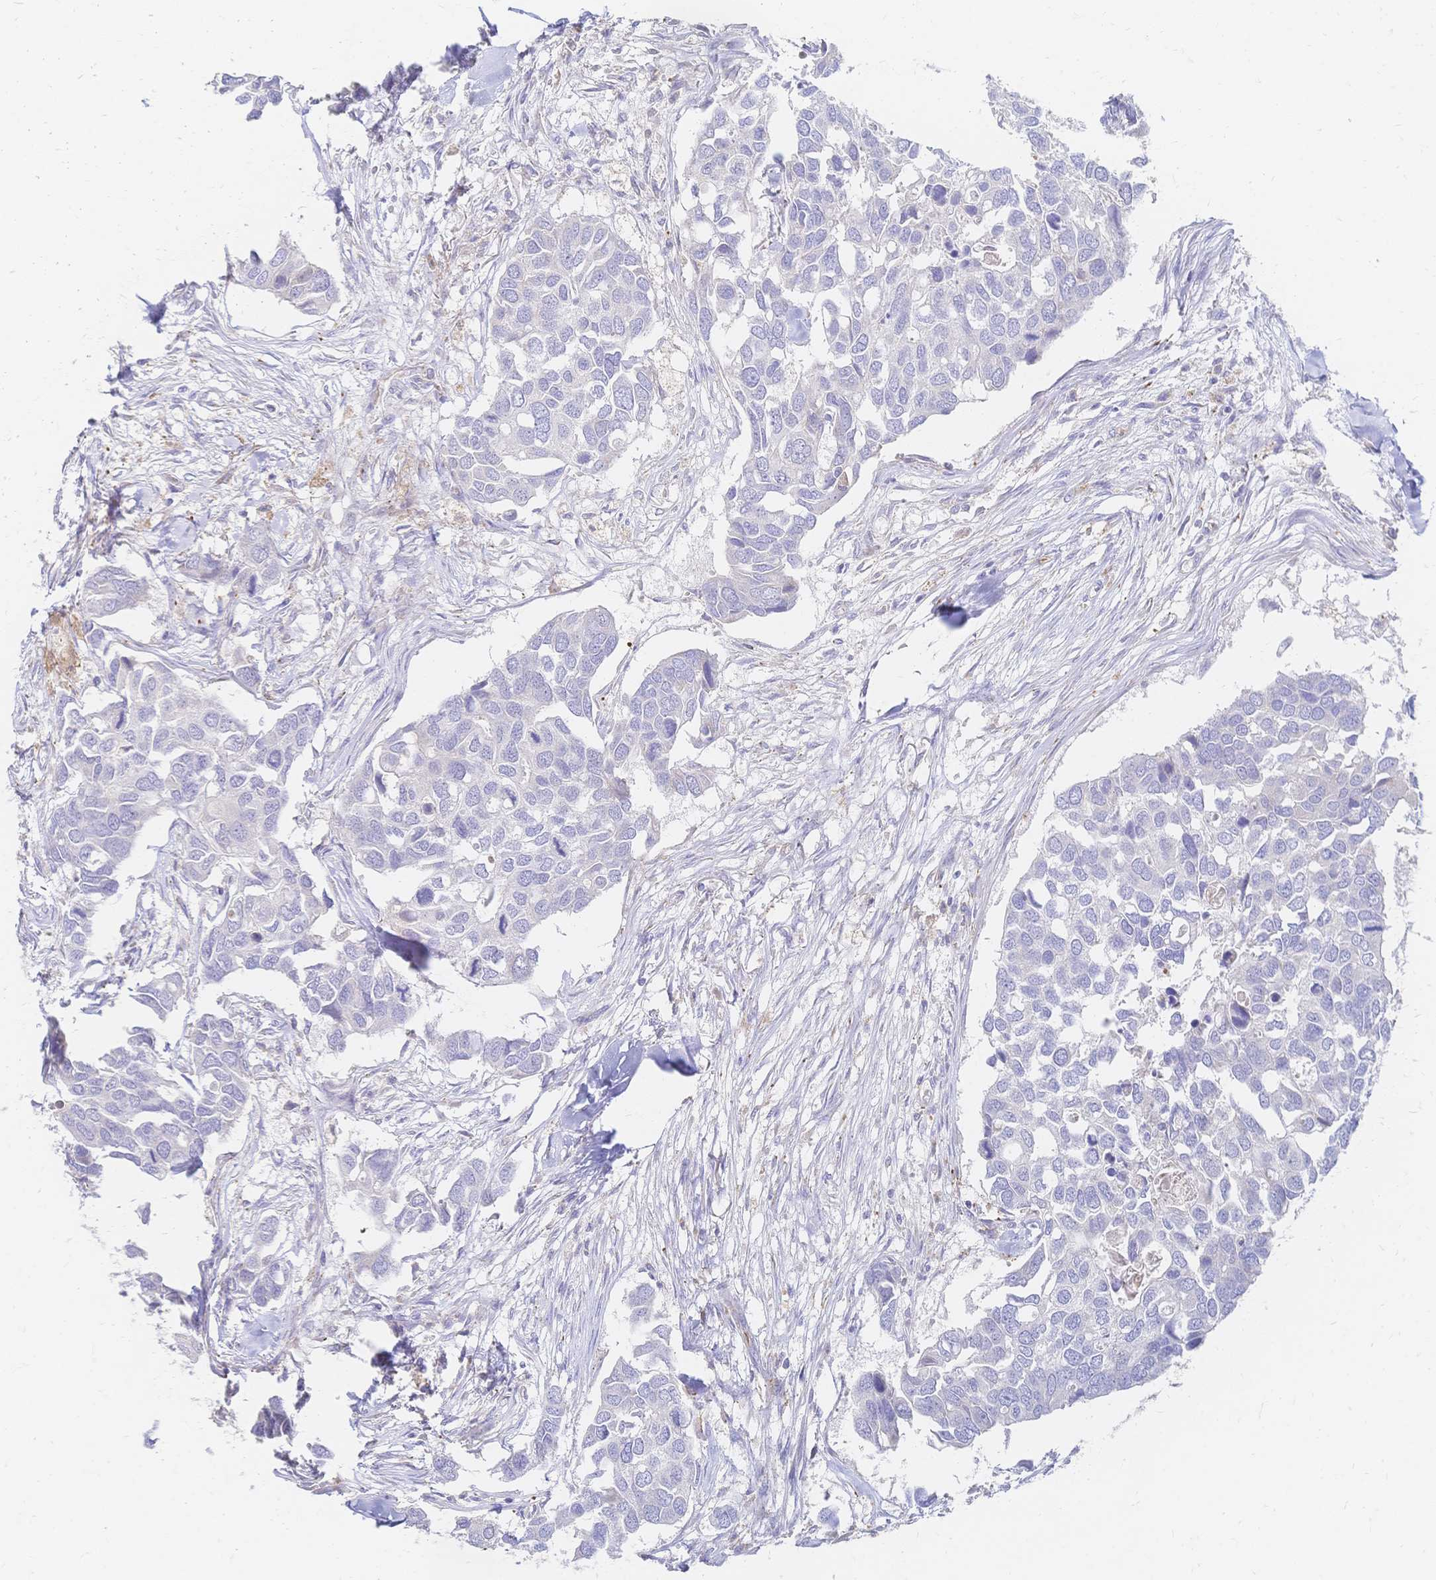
{"staining": {"intensity": "negative", "quantity": "none", "location": "none"}, "tissue": "breast cancer", "cell_type": "Tumor cells", "image_type": "cancer", "snomed": [{"axis": "morphology", "description": "Duct carcinoma"}, {"axis": "topography", "description": "Breast"}], "caption": "DAB (3,3'-diaminobenzidine) immunohistochemical staining of breast cancer (infiltrating ductal carcinoma) demonstrates no significant positivity in tumor cells.", "gene": "VWC2L", "patient": {"sex": "female", "age": 83}}